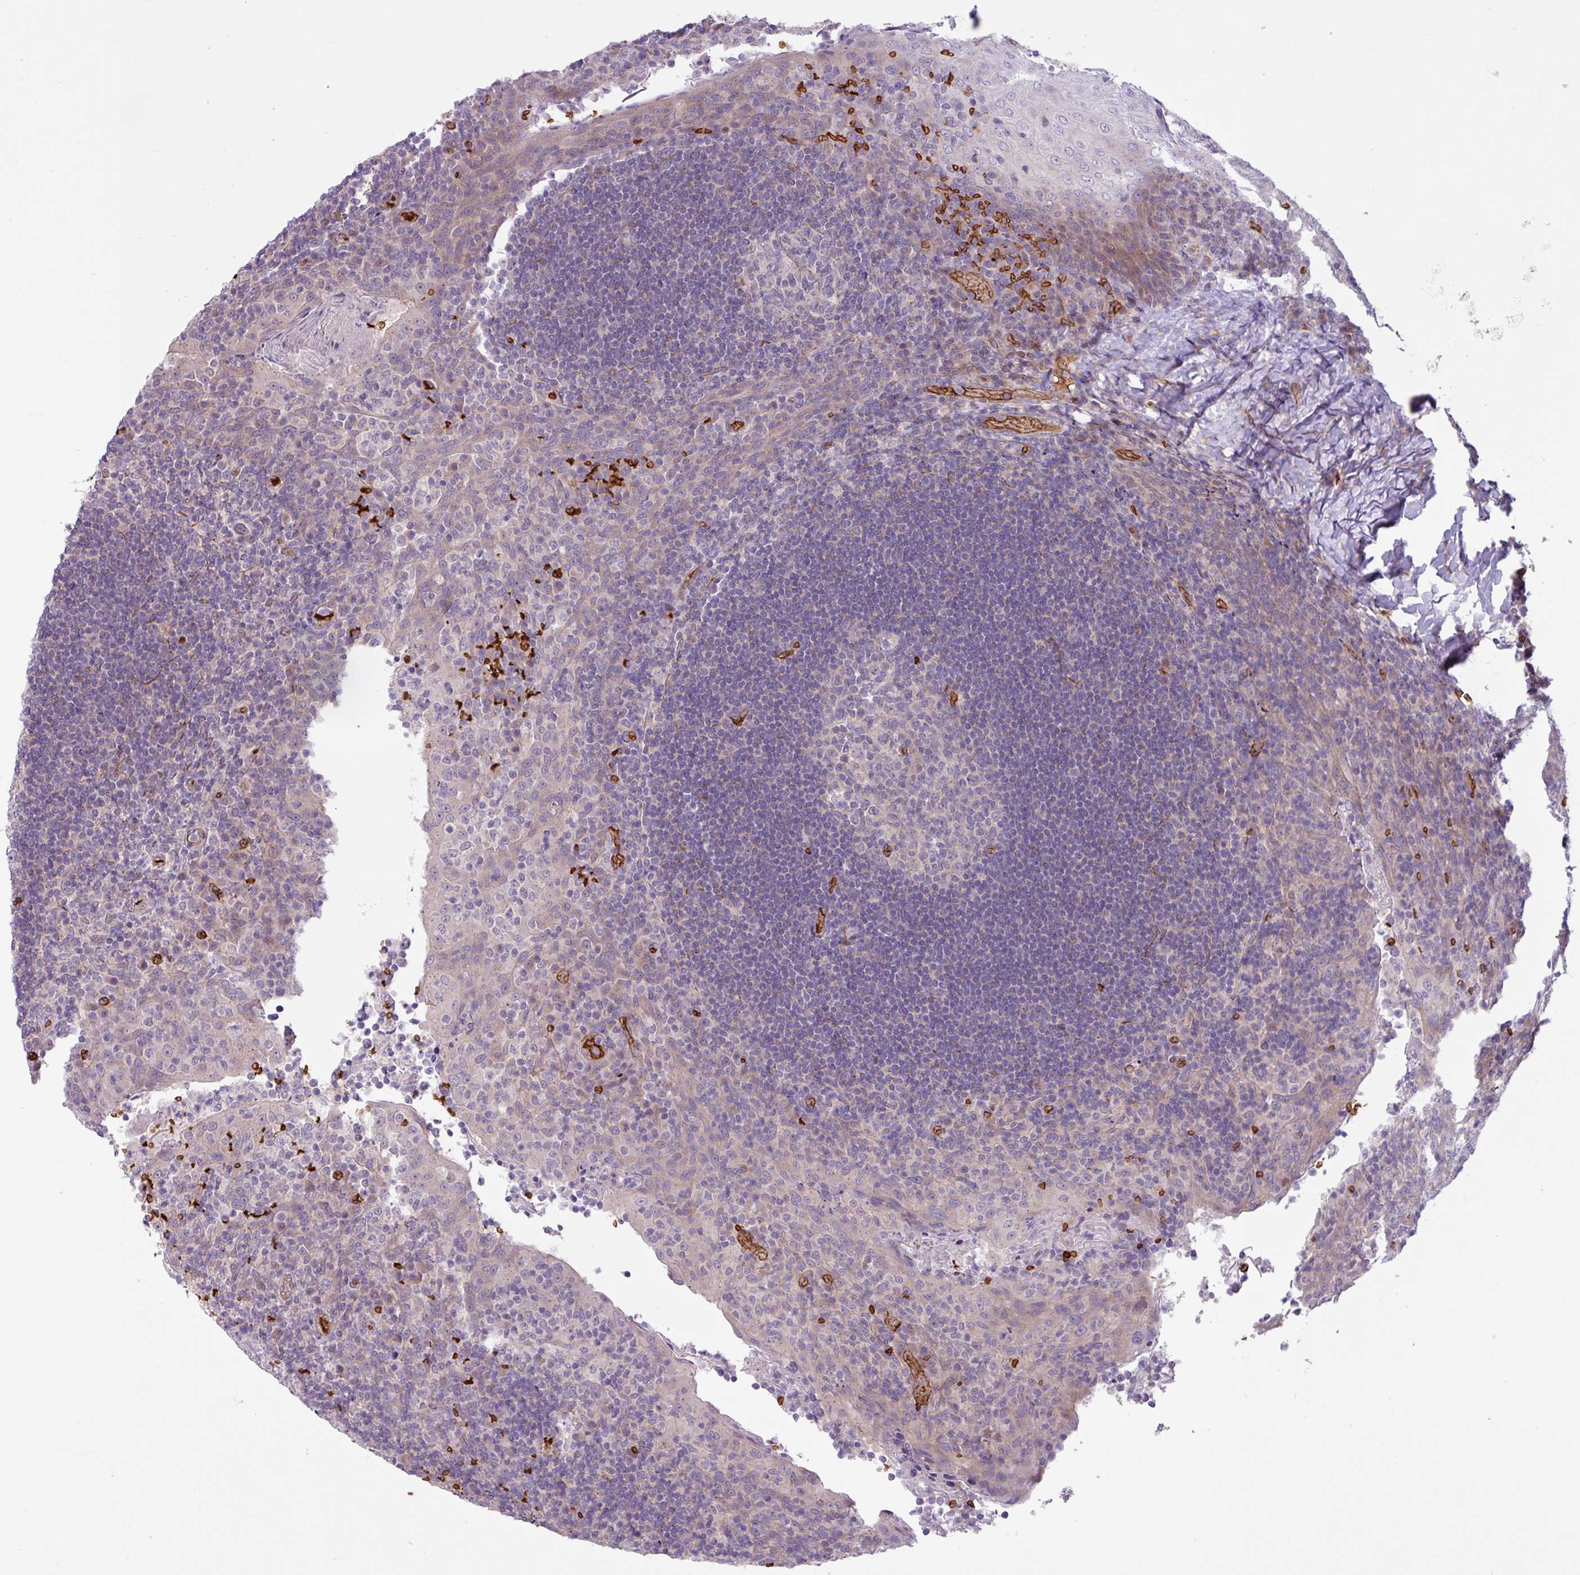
{"staining": {"intensity": "negative", "quantity": "none", "location": "none"}, "tissue": "tonsil", "cell_type": "Germinal center cells", "image_type": "normal", "snomed": [{"axis": "morphology", "description": "Normal tissue, NOS"}, {"axis": "topography", "description": "Tonsil"}], "caption": "The image shows no staining of germinal center cells in benign tonsil.", "gene": "RAD21L1", "patient": {"sex": "male", "age": 17}}